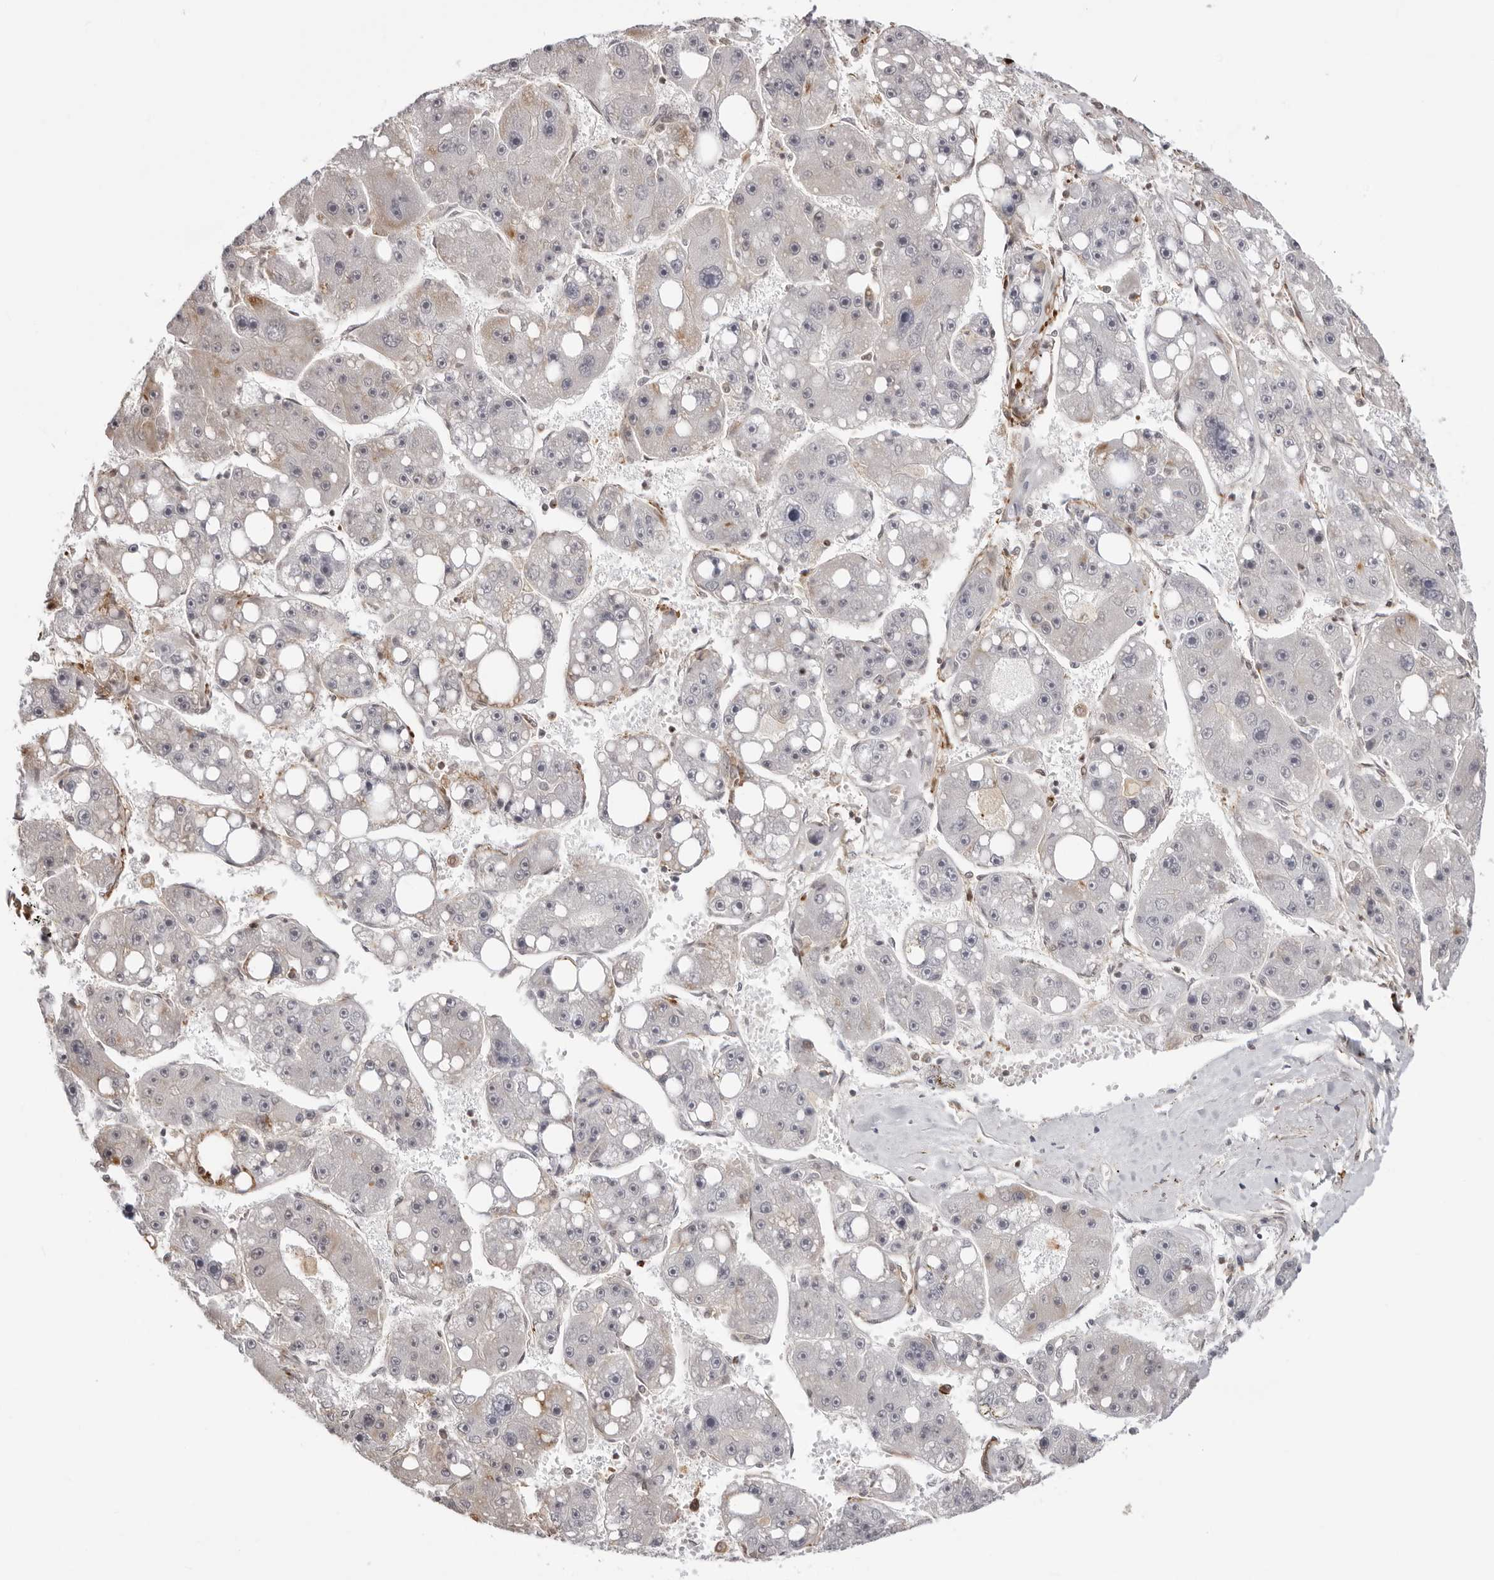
{"staining": {"intensity": "negative", "quantity": "none", "location": "none"}, "tissue": "liver cancer", "cell_type": "Tumor cells", "image_type": "cancer", "snomed": [{"axis": "morphology", "description": "Carcinoma, Hepatocellular, NOS"}, {"axis": "topography", "description": "Liver"}], "caption": "Hepatocellular carcinoma (liver) was stained to show a protein in brown. There is no significant staining in tumor cells.", "gene": "UNK", "patient": {"sex": "female", "age": 61}}